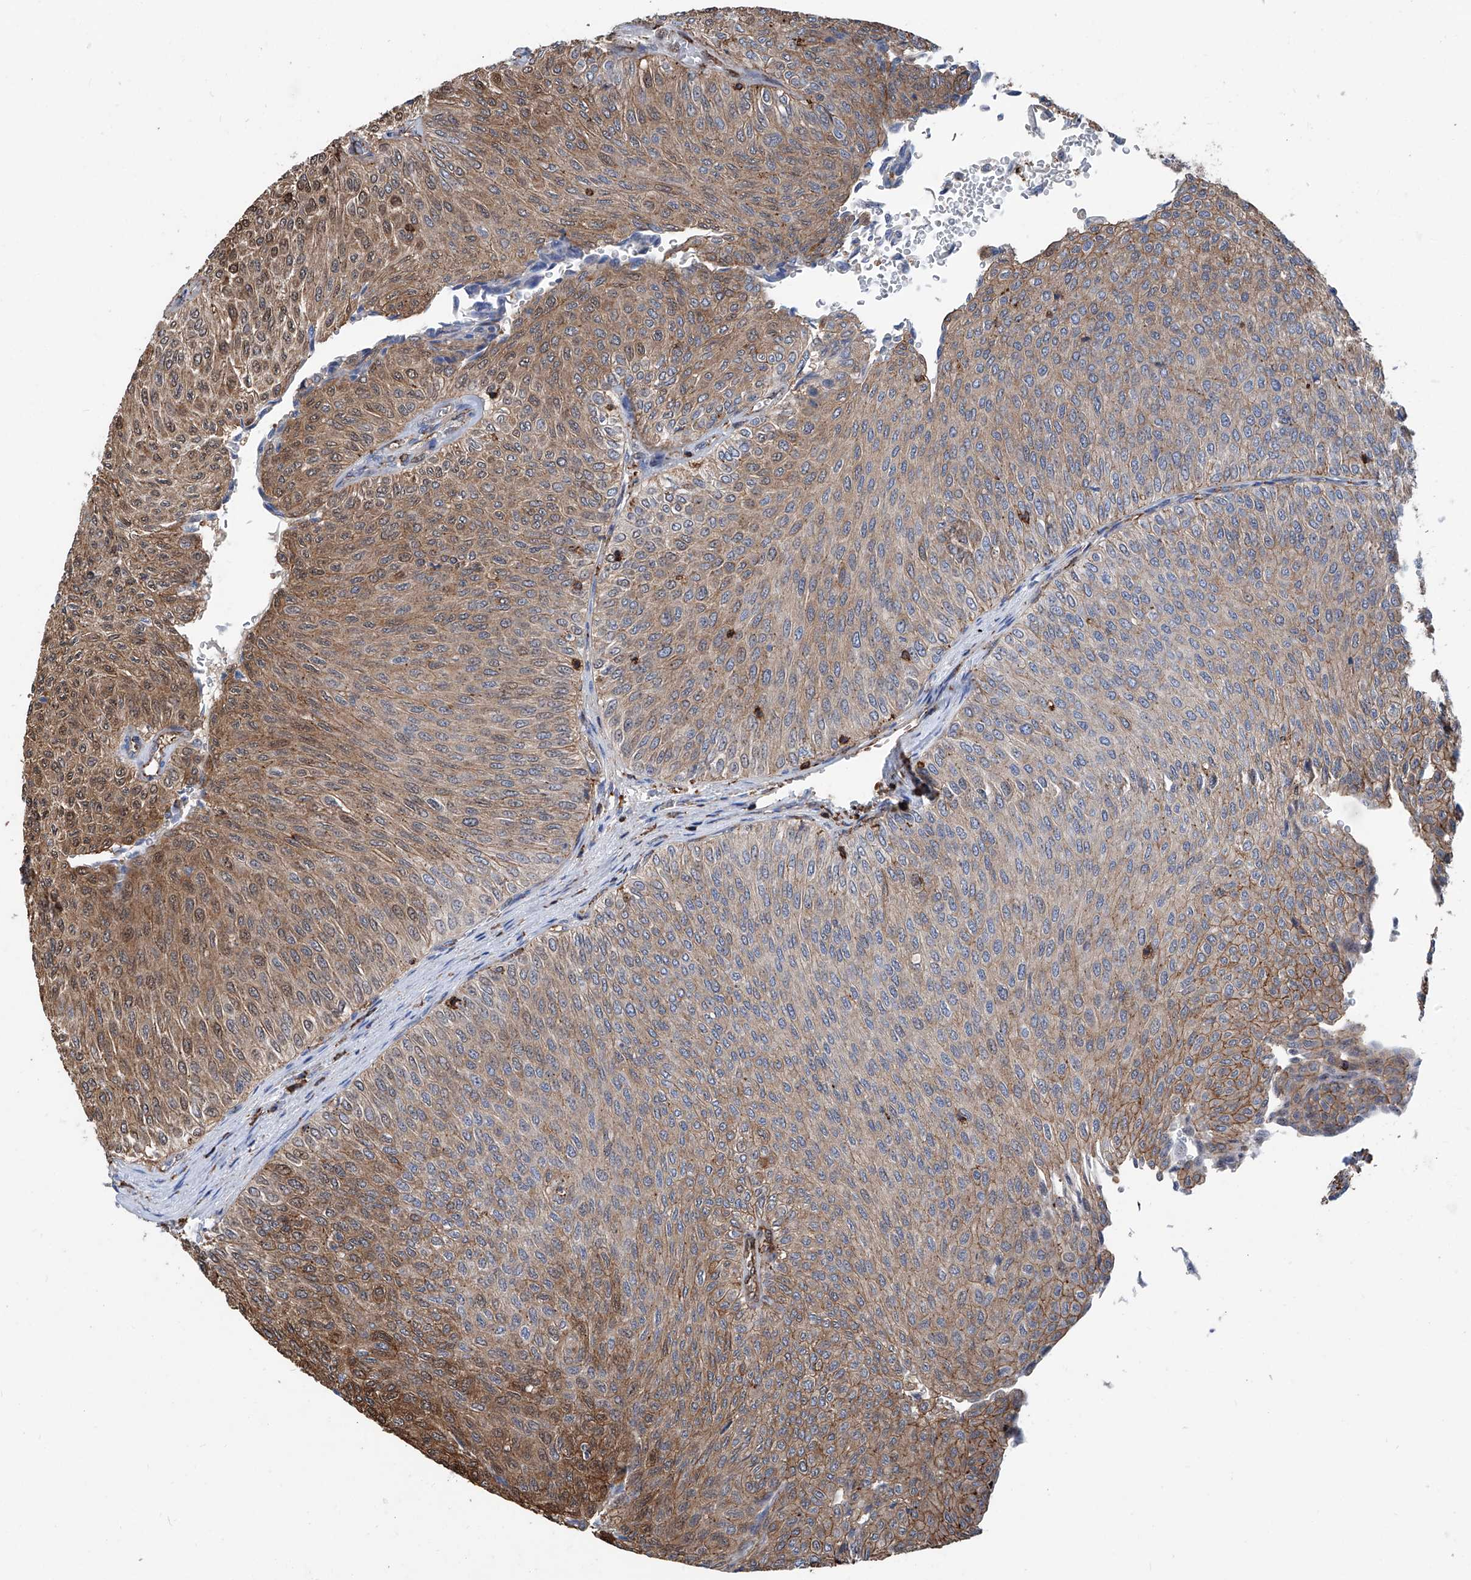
{"staining": {"intensity": "moderate", "quantity": ">75%", "location": "cytoplasmic/membranous"}, "tissue": "urothelial cancer", "cell_type": "Tumor cells", "image_type": "cancer", "snomed": [{"axis": "morphology", "description": "Urothelial carcinoma, Low grade"}, {"axis": "topography", "description": "Urinary bladder"}], "caption": "Moderate cytoplasmic/membranous protein staining is identified in approximately >75% of tumor cells in urothelial carcinoma (low-grade).", "gene": "ZNF484", "patient": {"sex": "male", "age": 78}}